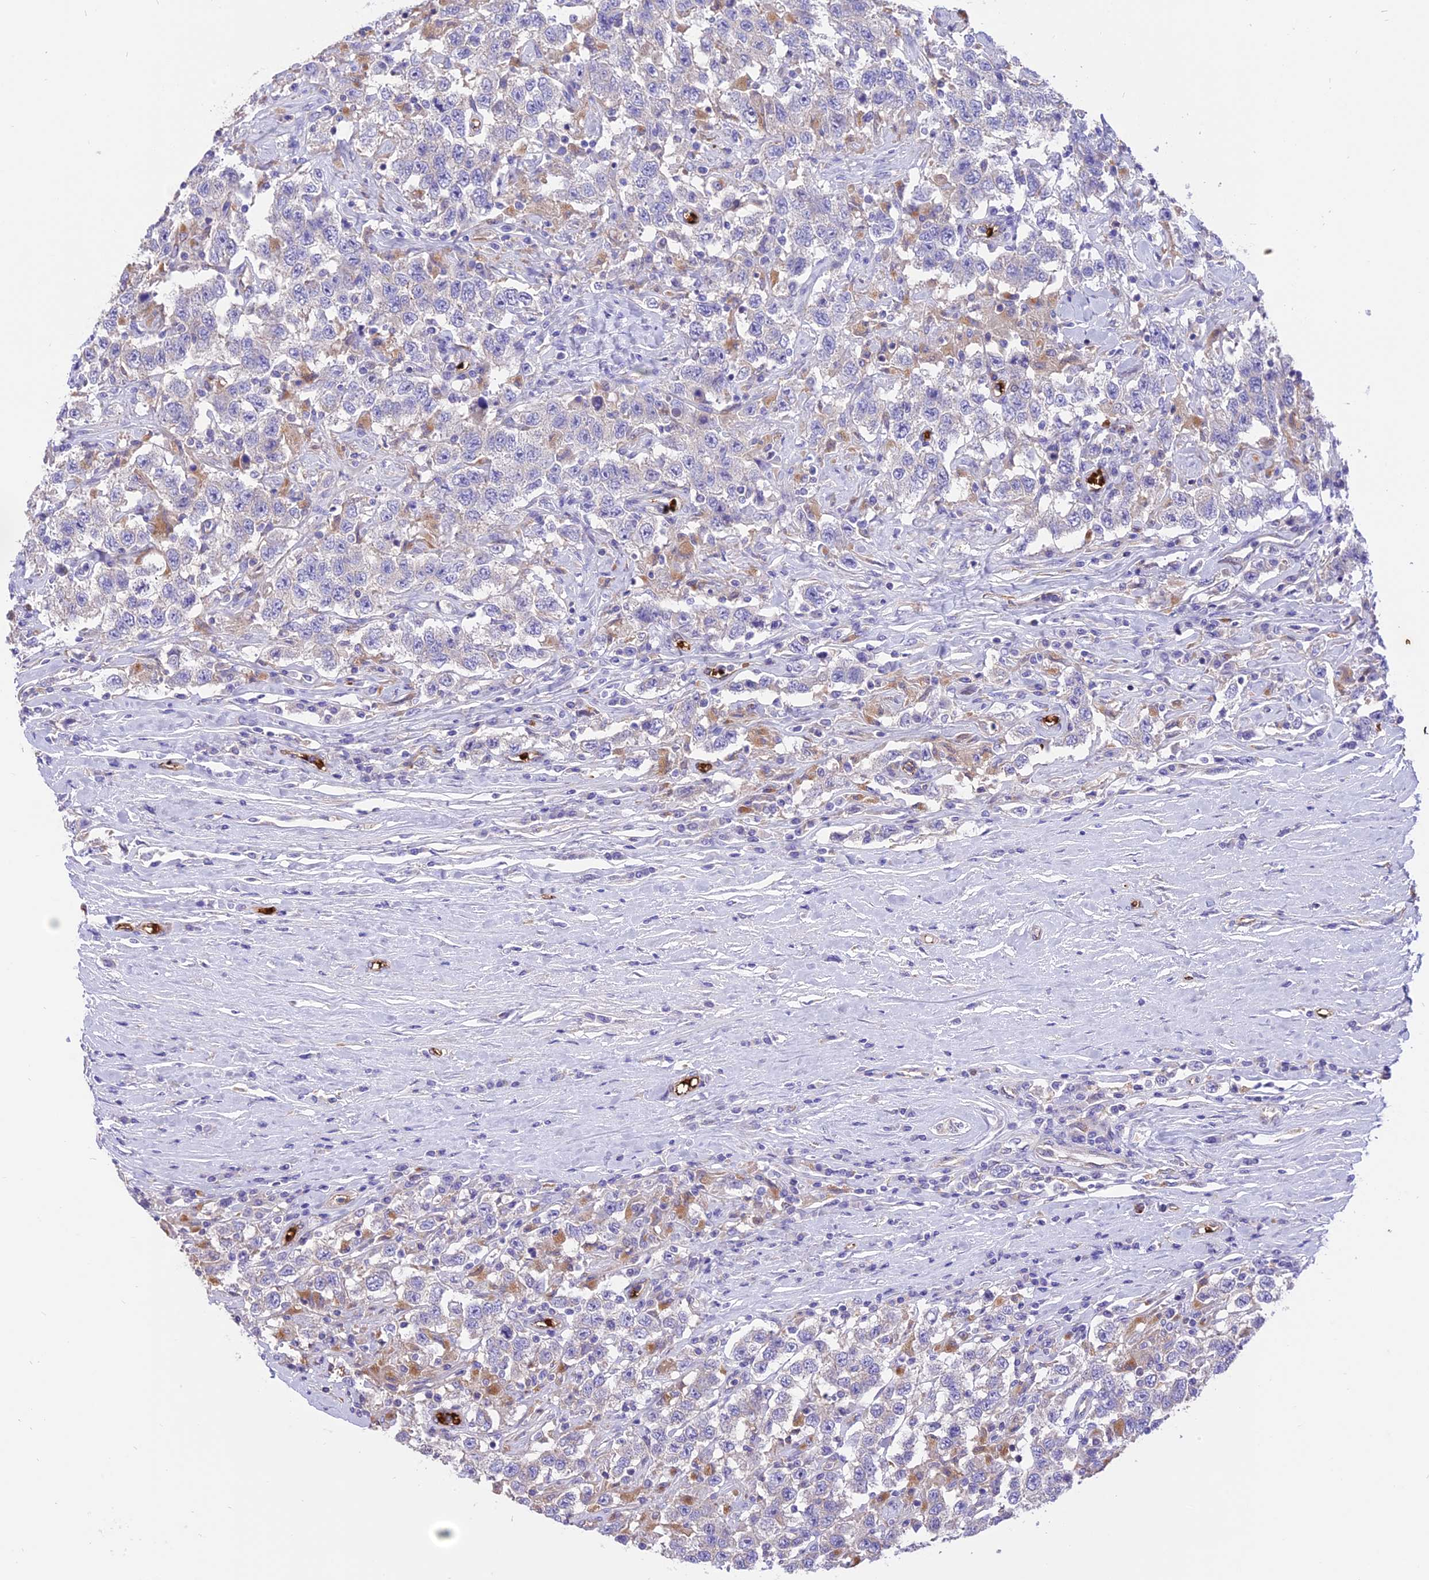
{"staining": {"intensity": "negative", "quantity": "none", "location": "none"}, "tissue": "testis cancer", "cell_type": "Tumor cells", "image_type": "cancer", "snomed": [{"axis": "morphology", "description": "Seminoma, NOS"}, {"axis": "topography", "description": "Testis"}], "caption": "DAB immunohistochemical staining of seminoma (testis) reveals no significant staining in tumor cells.", "gene": "TTC4", "patient": {"sex": "male", "age": 41}}